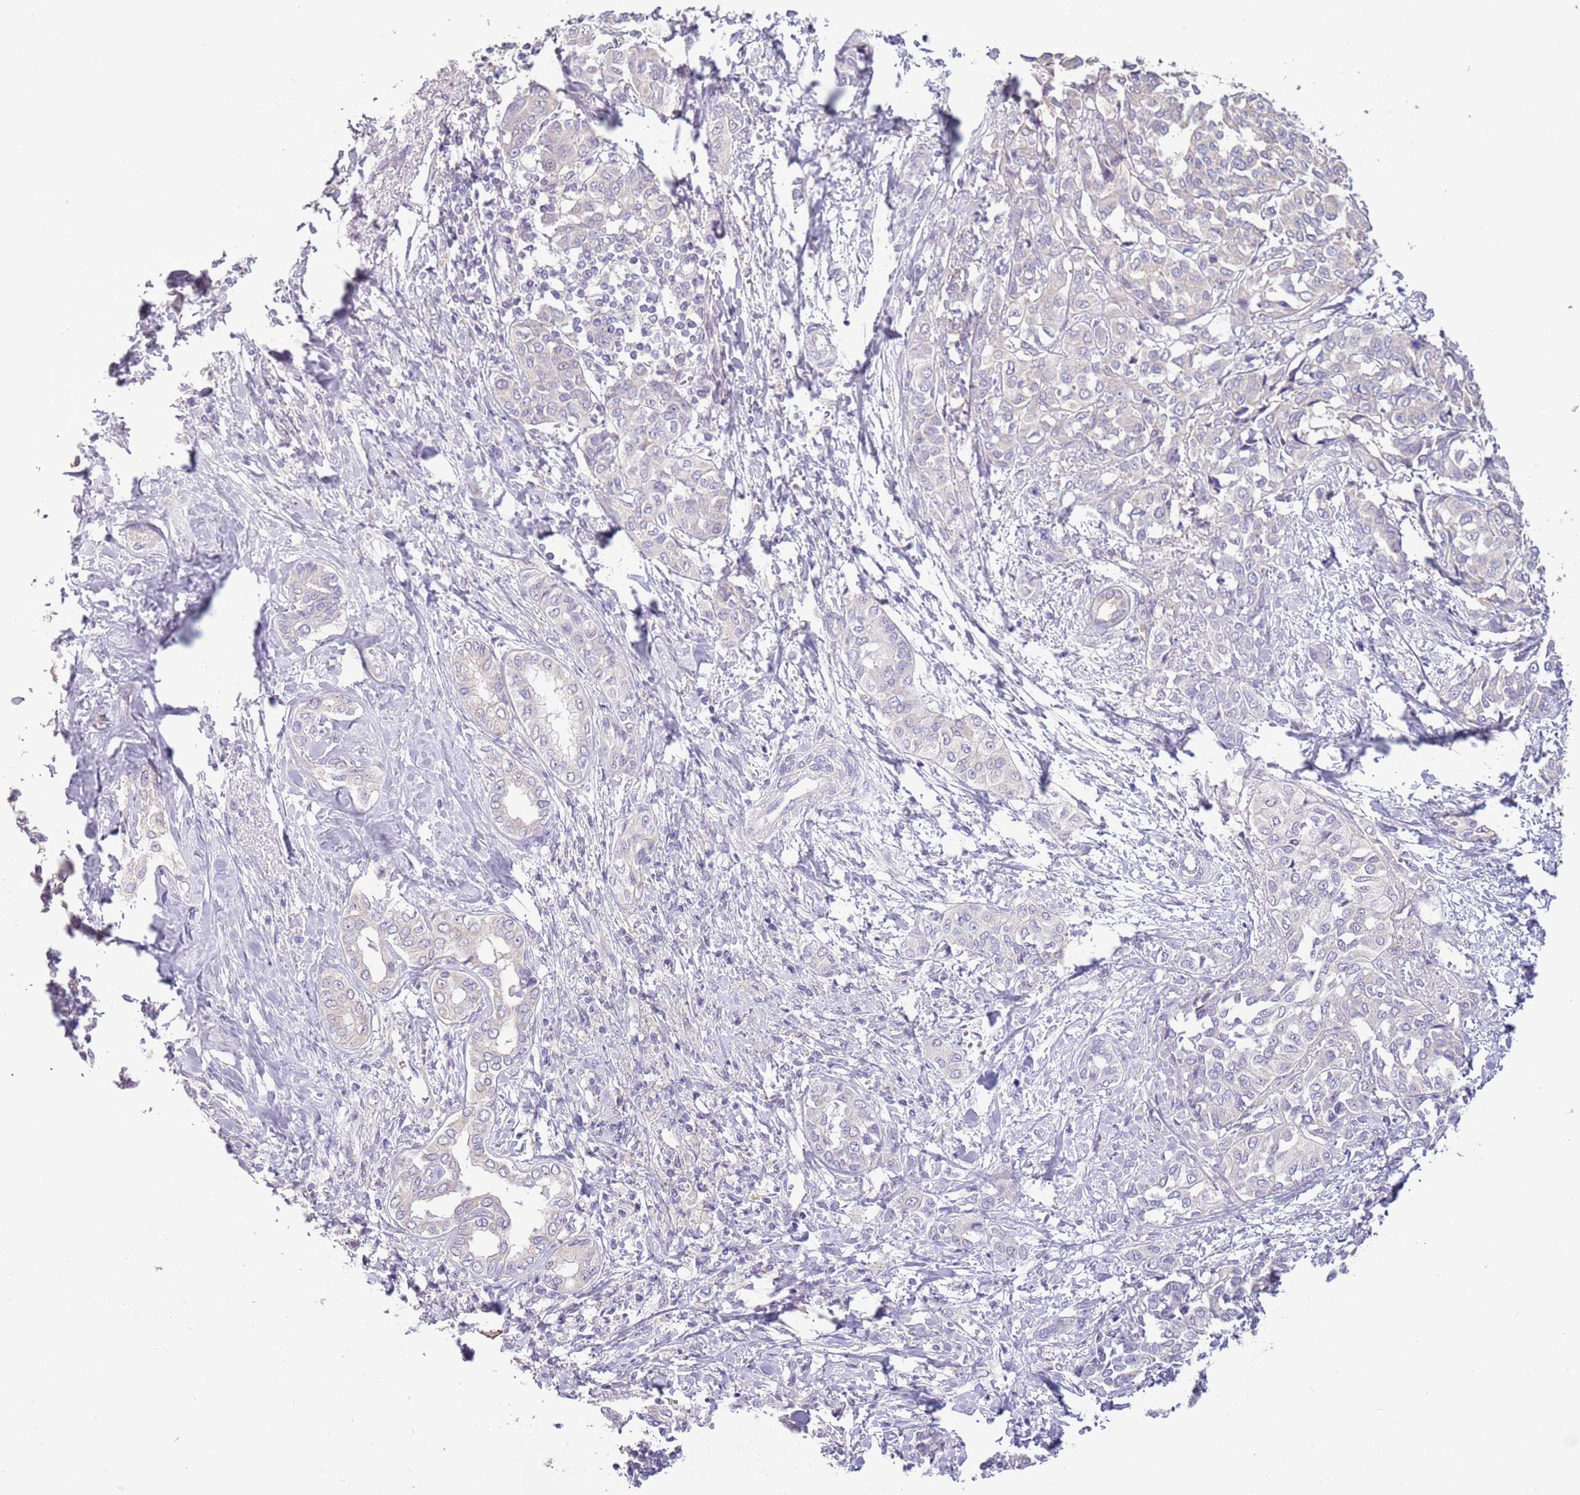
{"staining": {"intensity": "negative", "quantity": "none", "location": "none"}, "tissue": "liver cancer", "cell_type": "Tumor cells", "image_type": "cancer", "snomed": [{"axis": "morphology", "description": "Cholangiocarcinoma"}, {"axis": "topography", "description": "Liver"}], "caption": "The histopathology image reveals no significant expression in tumor cells of liver cancer. Nuclei are stained in blue.", "gene": "CAPN9", "patient": {"sex": "female", "age": 77}}